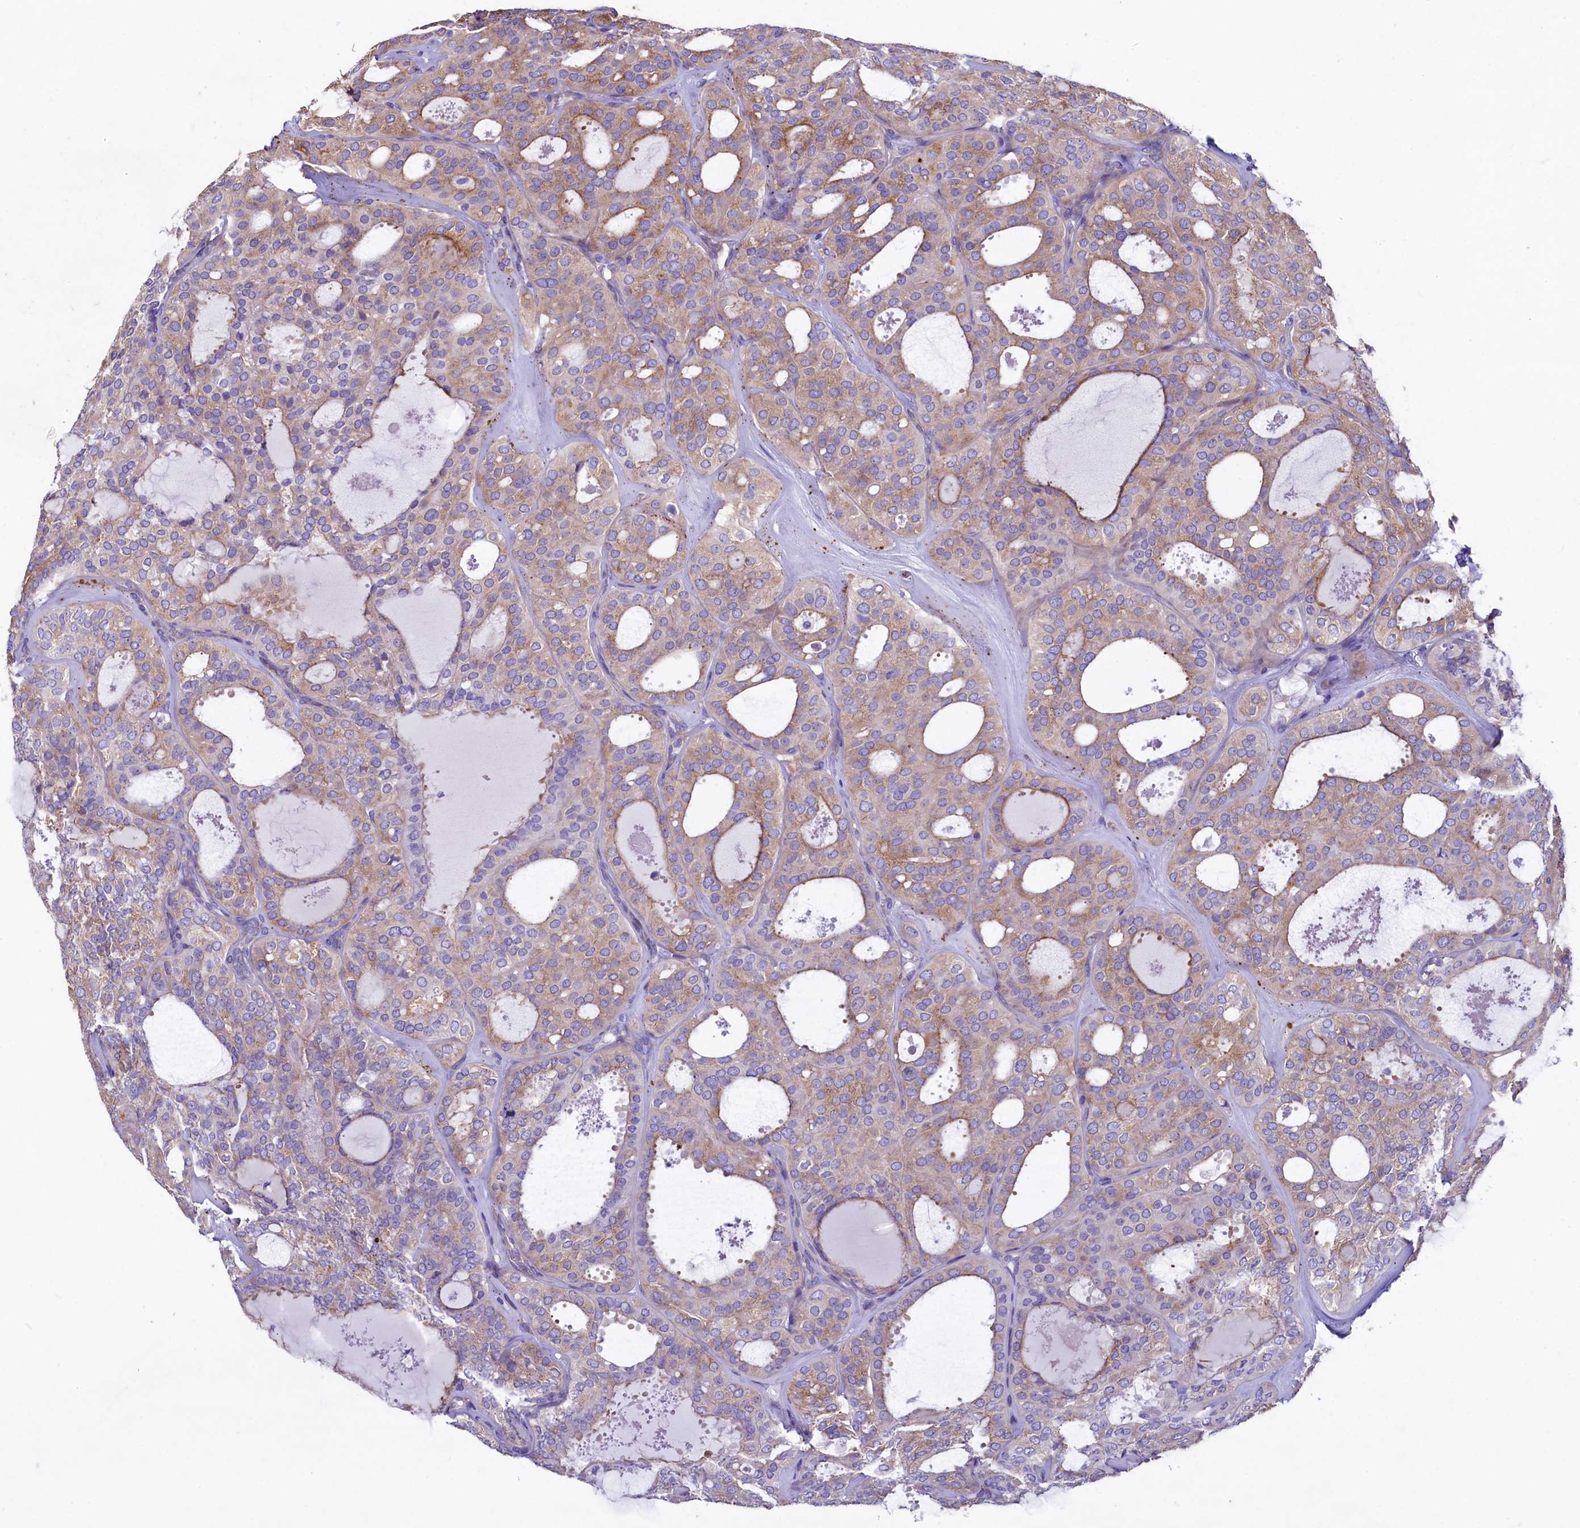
{"staining": {"intensity": "moderate", "quantity": "25%-75%", "location": "cytoplasmic/membranous"}, "tissue": "thyroid cancer", "cell_type": "Tumor cells", "image_type": "cancer", "snomed": [{"axis": "morphology", "description": "Follicular adenoma carcinoma, NOS"}, {"axis": "topography", "description": "Thyroid gland"}], "caption": "Thyroid follicular adenoma carcinoma tissue exhibits moderate cytoplasmic/membranous staining in about 25%-75% of tumor cells, visualized by immunohistochemistry.", "gene": "GPR21", "patient": {"sex": "male", "age": 75}}